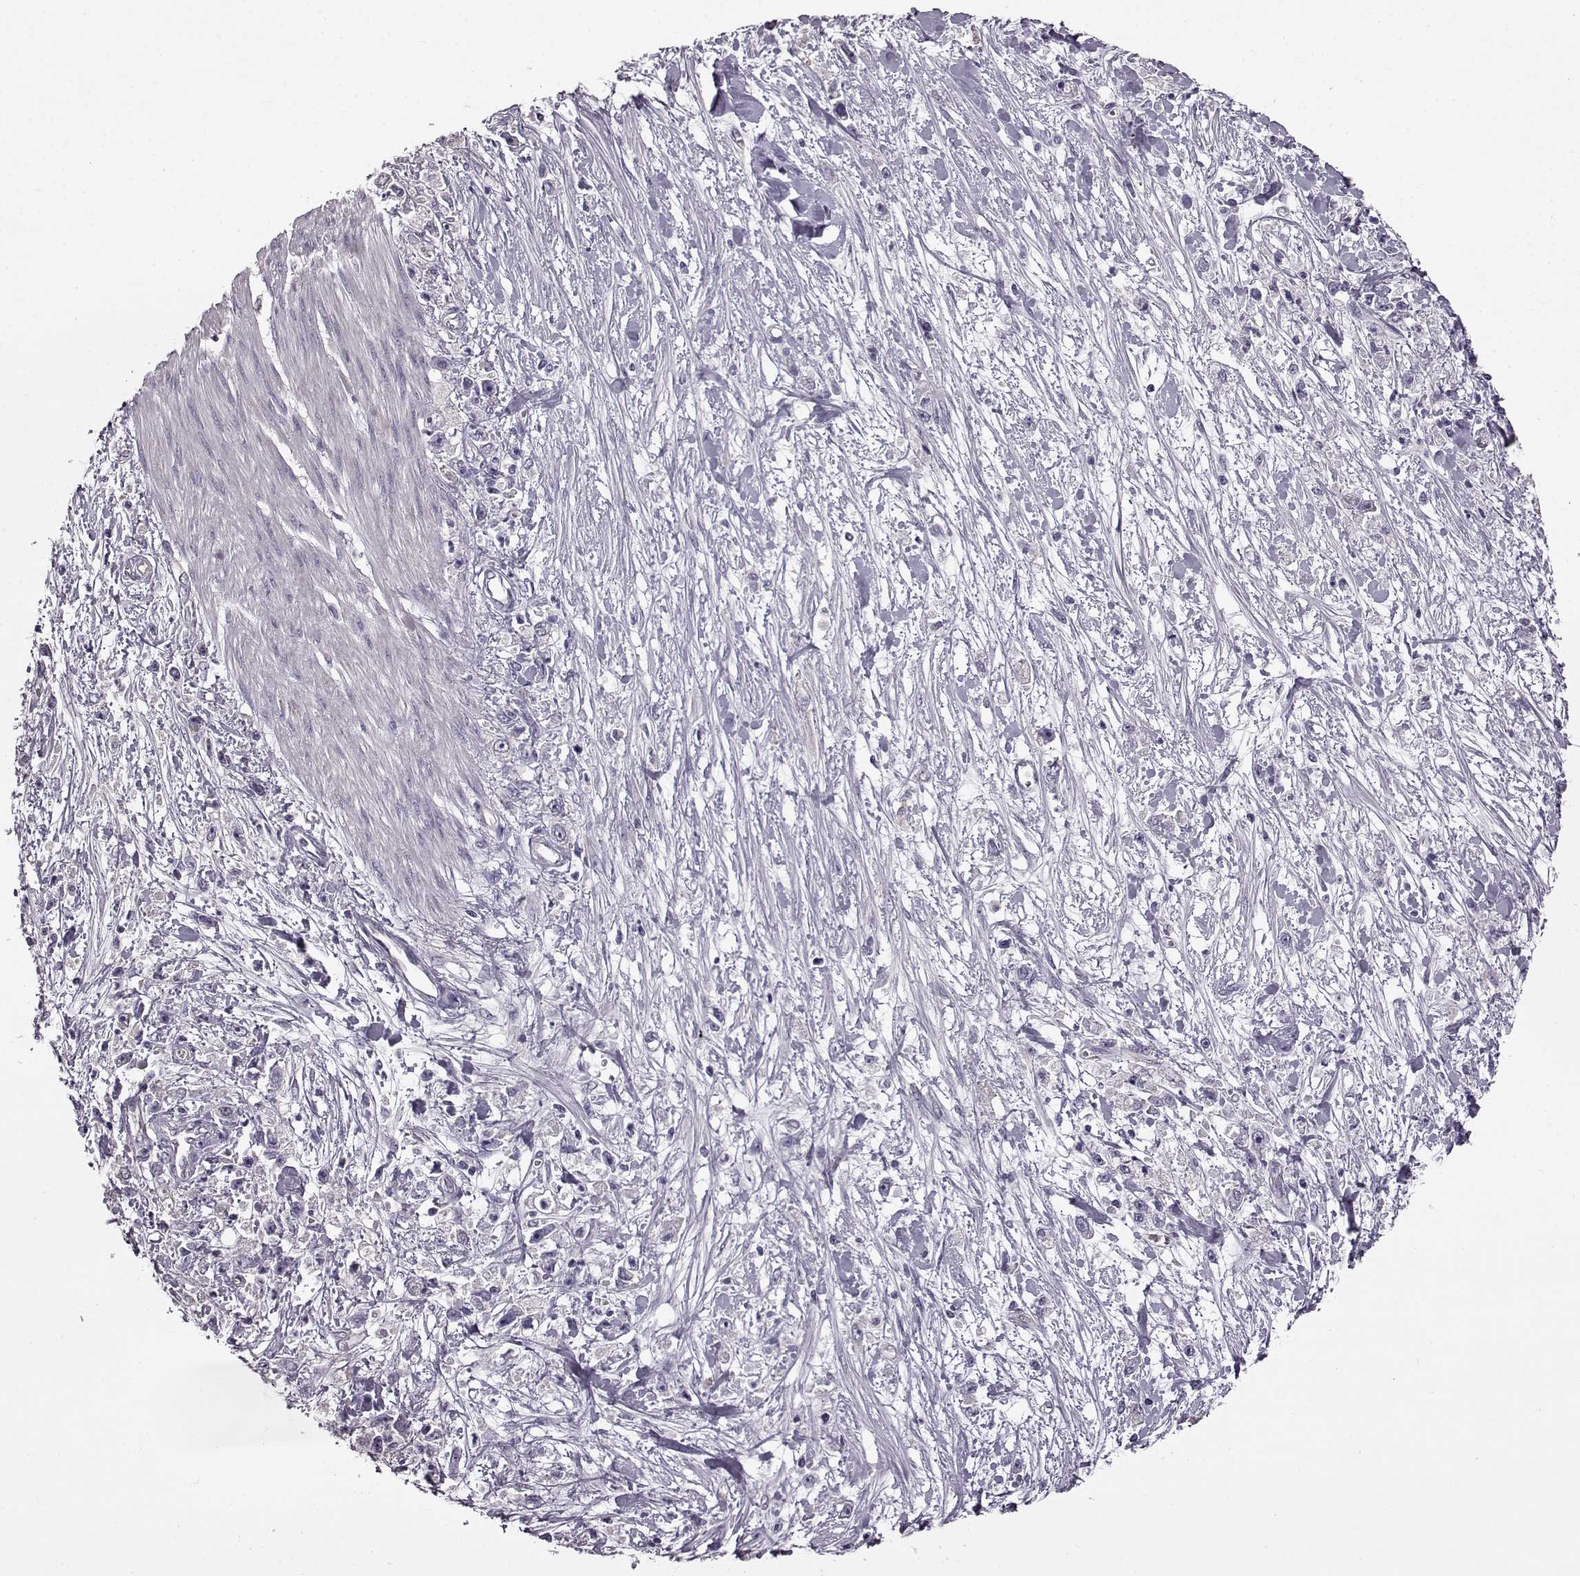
{"staining": {"intensity": "negative", "quantity": "none", "location": "none"}, "tissue": "stomach cancer", "cell_type": "Tumor cells", "image_type": "cancer", "snomed": [{"axis": "morphology", "description": "Adenocarcinoma, NOS"}, {"axis": "topography", "description": "Stomach"}], "caption": "DAB immunohistochemical staining of stomach cancer (adenocarcinoma) displays no significant expression in tumor cells.", "gene": "EDDM3B", "patient": {"sex": "female", "age": 59}}